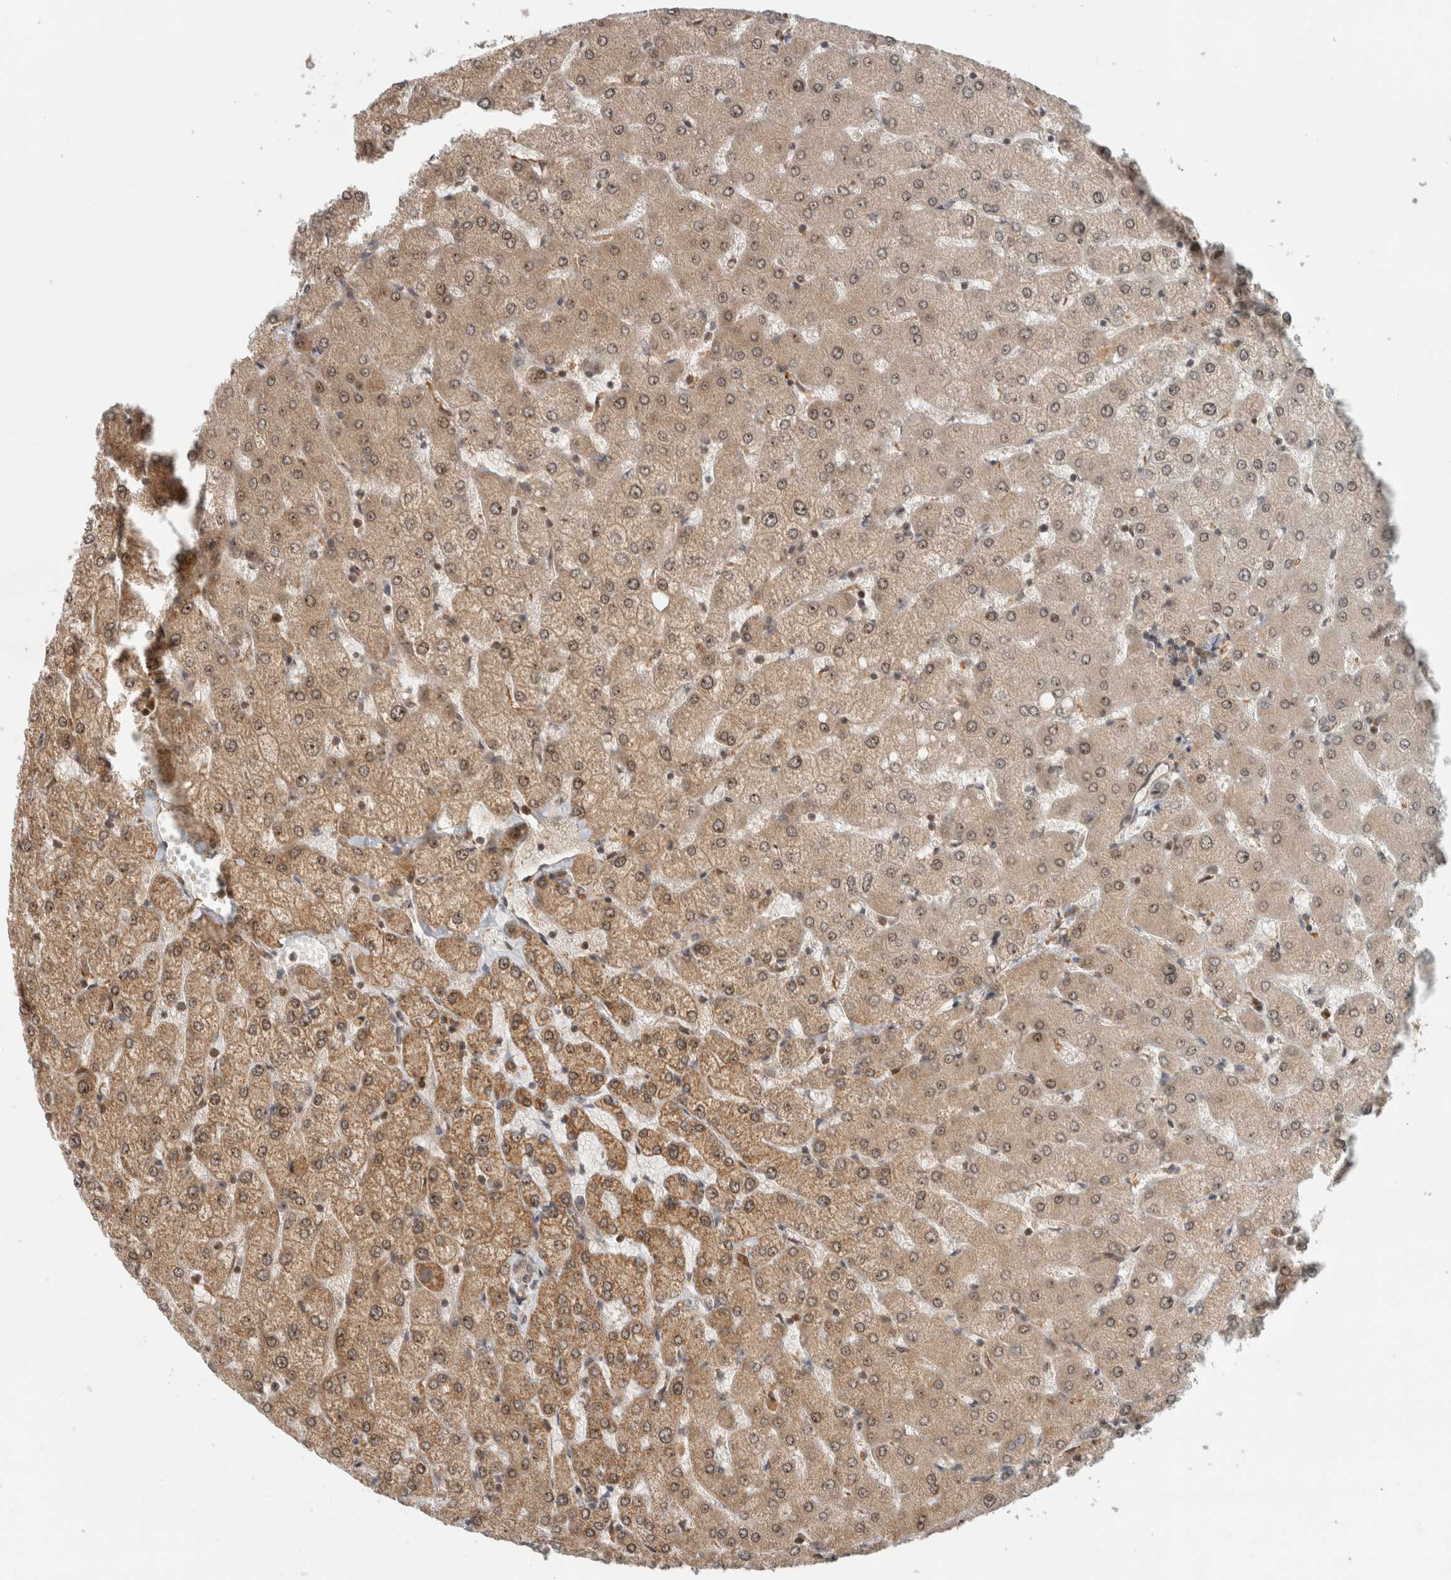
{"staining": {"intensity": "negative", "quantity": "none", "location": "none"}, "tissue": "liver", "cell_type": "Cholangiocytes", "image_type": "normal", "snomed": [{"axis": "morphology", "description": "Normal tissue, NOS"}, {"axis": "topography", "description": "Liver"}], "caption": "A high-resolution photomicrograph shows IHC staining of normal liver, which shows no significant staining in cholangiocytes.", "gene": "WASF2", "patient": {"sex": "female", "age": 54}}